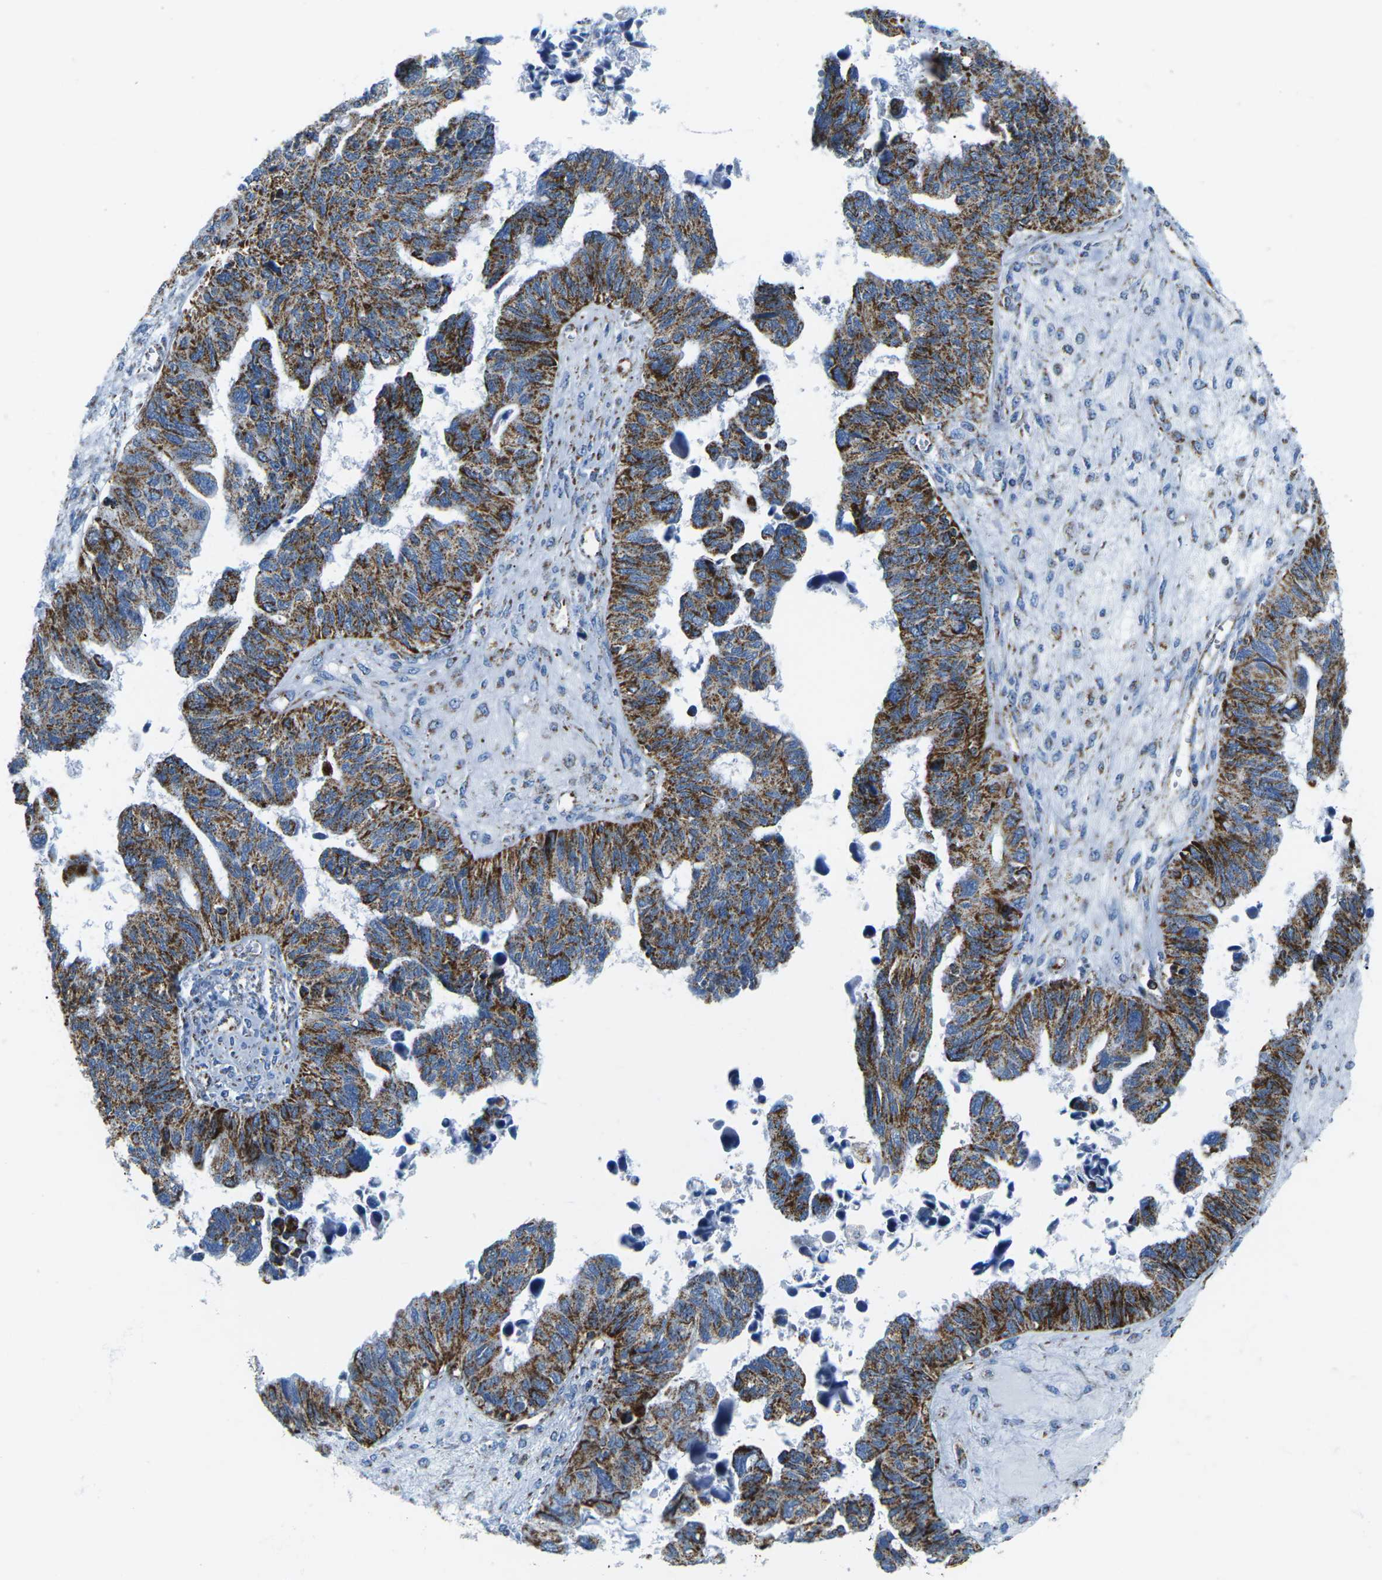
{"staining": {"intensity": "strong", "quantity": ">75%", "location": "cytoplasmic/membranous"}, "tissue": "ovarian cancer", "cell_type": "Tumor cells", "image_type": "cancer", "snomed": [{"axis": "morphology", "description": "Cystadenocarcinoma, serous, NOS"}, {"axis": "topography", "description": "Ovary"}], "caption": "Human ovarian cancer stained with a protein marker reveals strong staining in tumor cells.", "gene": "COX6C", "patient": {"sex": "female", "age": 79}}